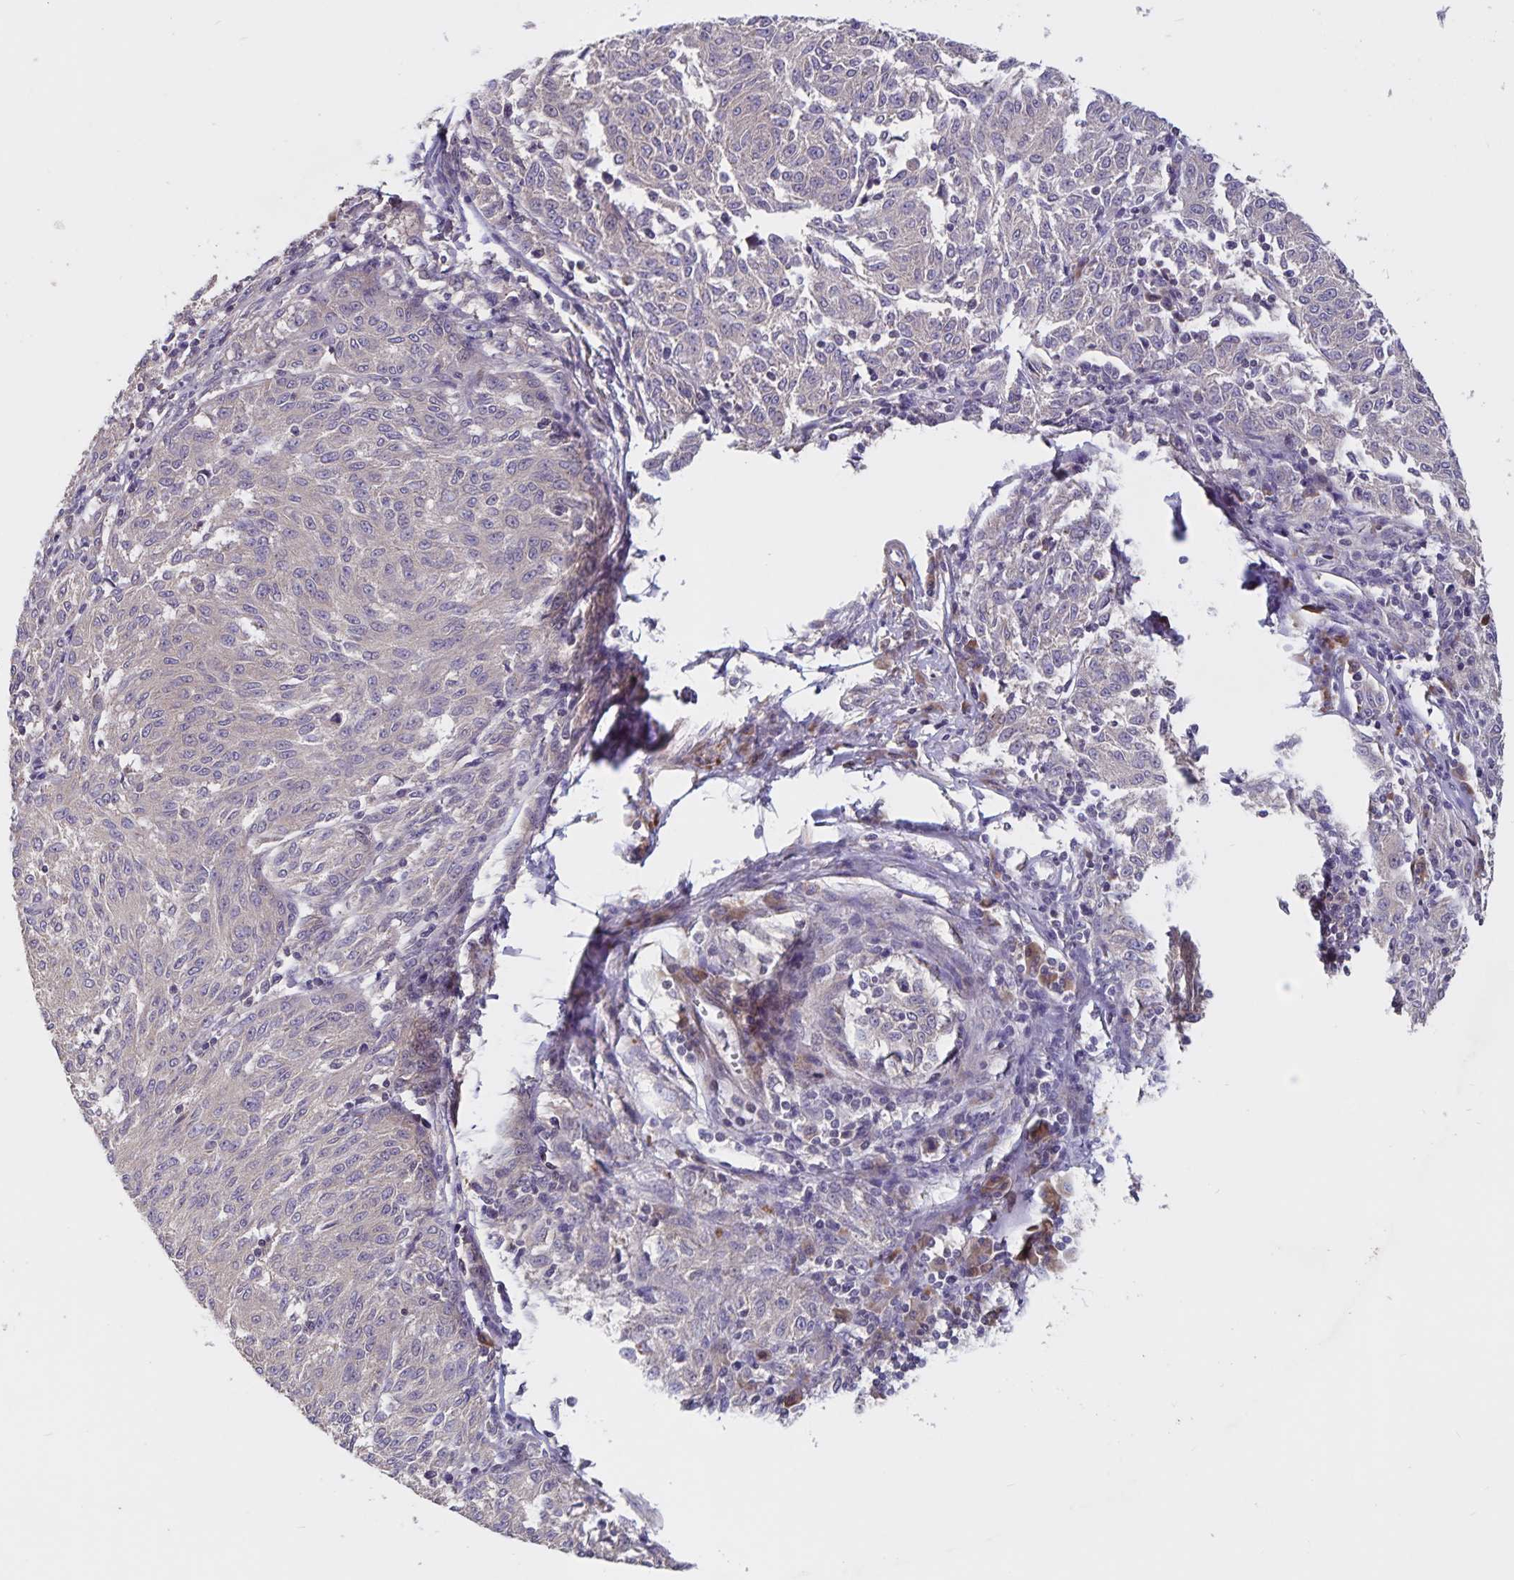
{"staining": {"intensity": "negative", "quantity": "none", "location": "none"}, "tissue": "melanoma", "cell_type": "Tumor cells", "image_type": "cancer", "snomed": [{"axis": "morphology", "description": "Malignant melanoma, NOS"}, {"axis": "topography", "description": "Skin"}], "caption": "Malignant melanoma stained for a protein using immunohistochemistry (IHC) shows no expression tumor cells.", "gene": "FBXL16", "patient": {"sex": "female", "age": 72}}